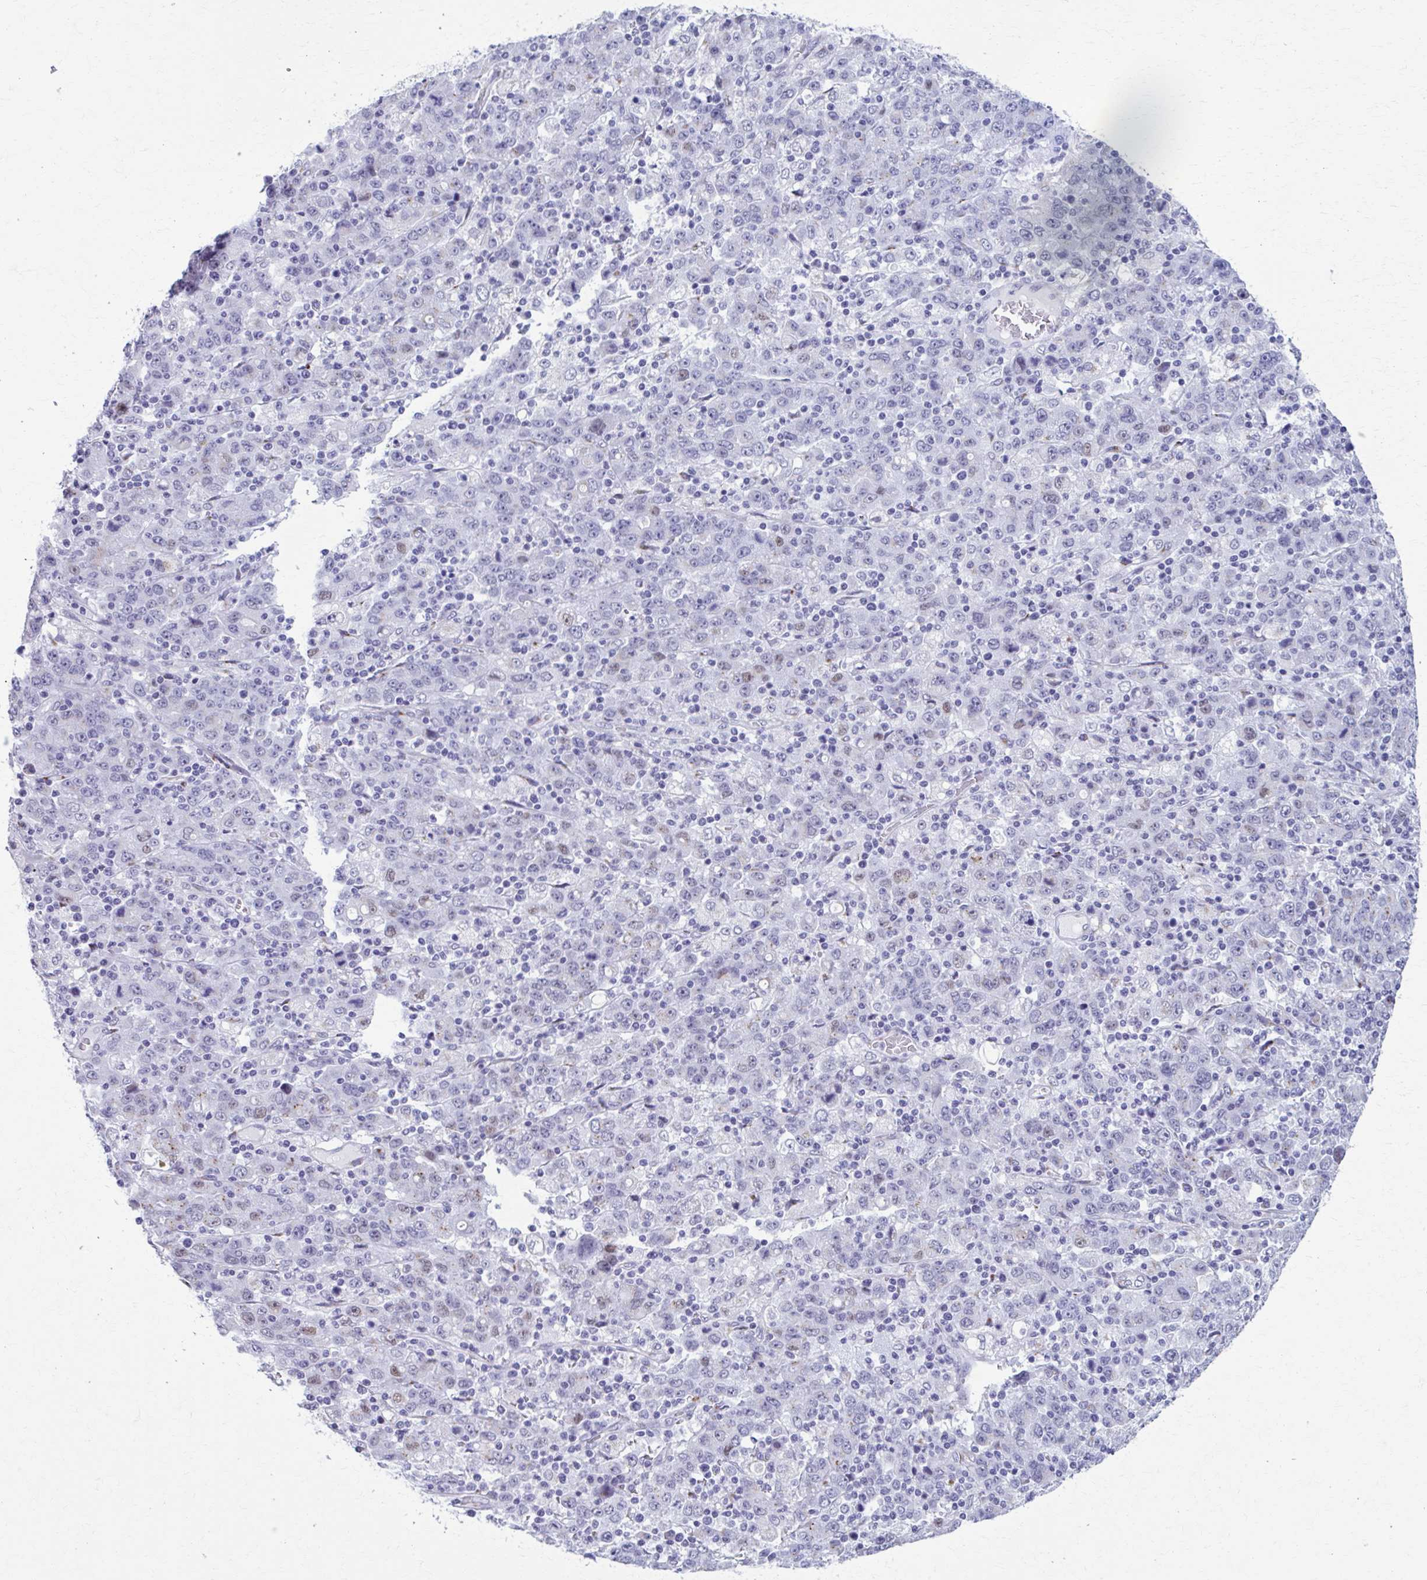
{"staining": {"intensity": "weak", "quantity": "<25%", "location": "cytoplasmic/membranous,nuclear"}, "tissue": "stomach cancer", "cell_type": "Tumor cells", "image_type": "cancer", "snomed": [{"axis": "morphology", "description": "Adenocarcinoma, NOS"}, {"axis": "topography", "description": "Stomach, upper"}], "caption": "IHC of human stomach adenocarcinoma exhibits no staining in tumor cells.", "gene": "ZNF682", "patient": {"sex": "male", "age": 69}}